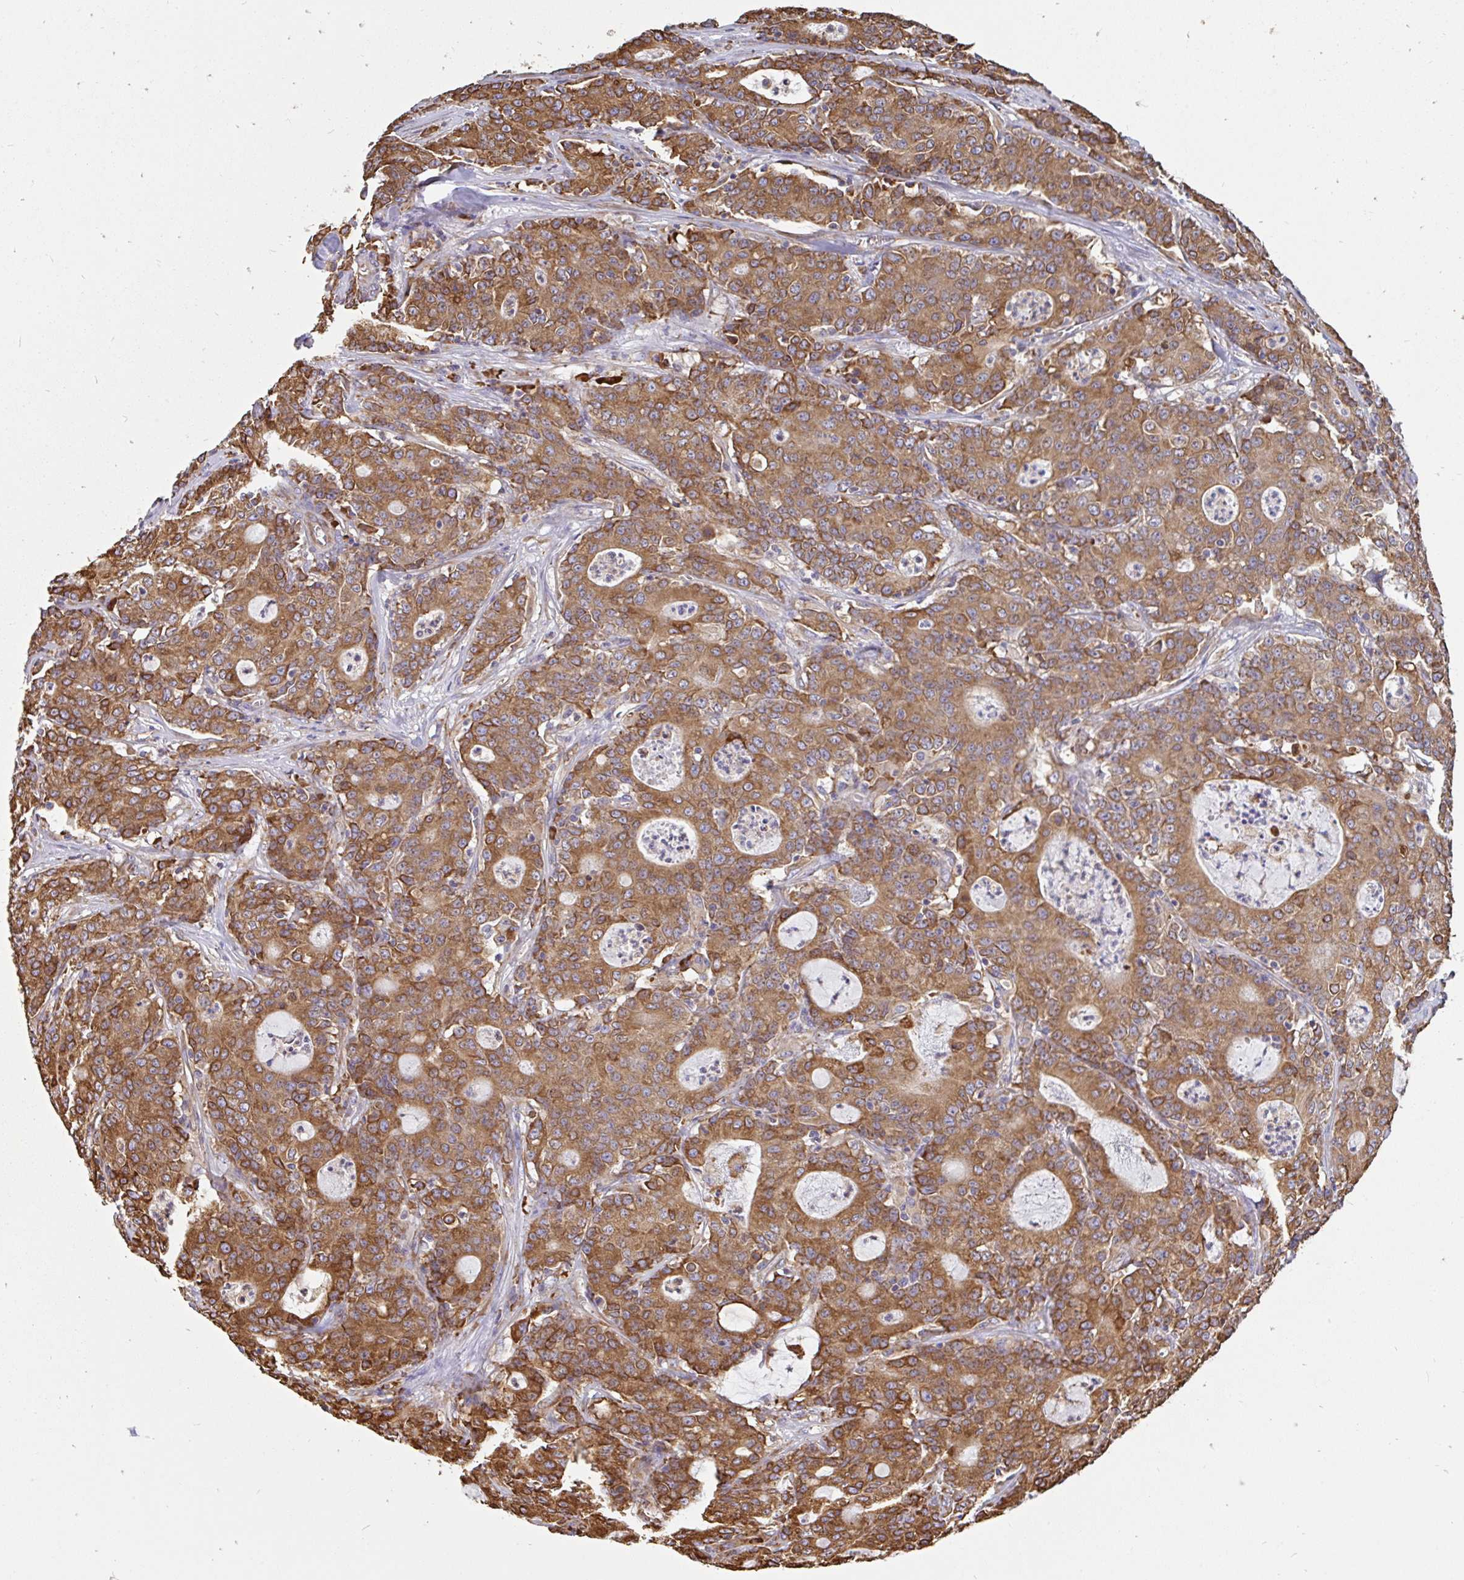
{"staining": {"intensity": "strong", "quantity": ">75%", "location": "cytoplasmic/membranous"}, "tissue": "colorectal cancer", "cell_type": "Tumor cells", "image_type": "cancer", "snomed": [{"axis": "morphology", "description": "Adenocarcinoma, NOS"}, {"axis": "topography", "description": "Colon"}], "caption": "Approximately >75% of tumor cells in human adenocarcinoma (colorectal) exhibit strong cytoplasmic/membranous protein expression as visualized by brown immunohistochemical staining.", "gene": "EML5", "patient": {"sex": "male", "age": 83}}